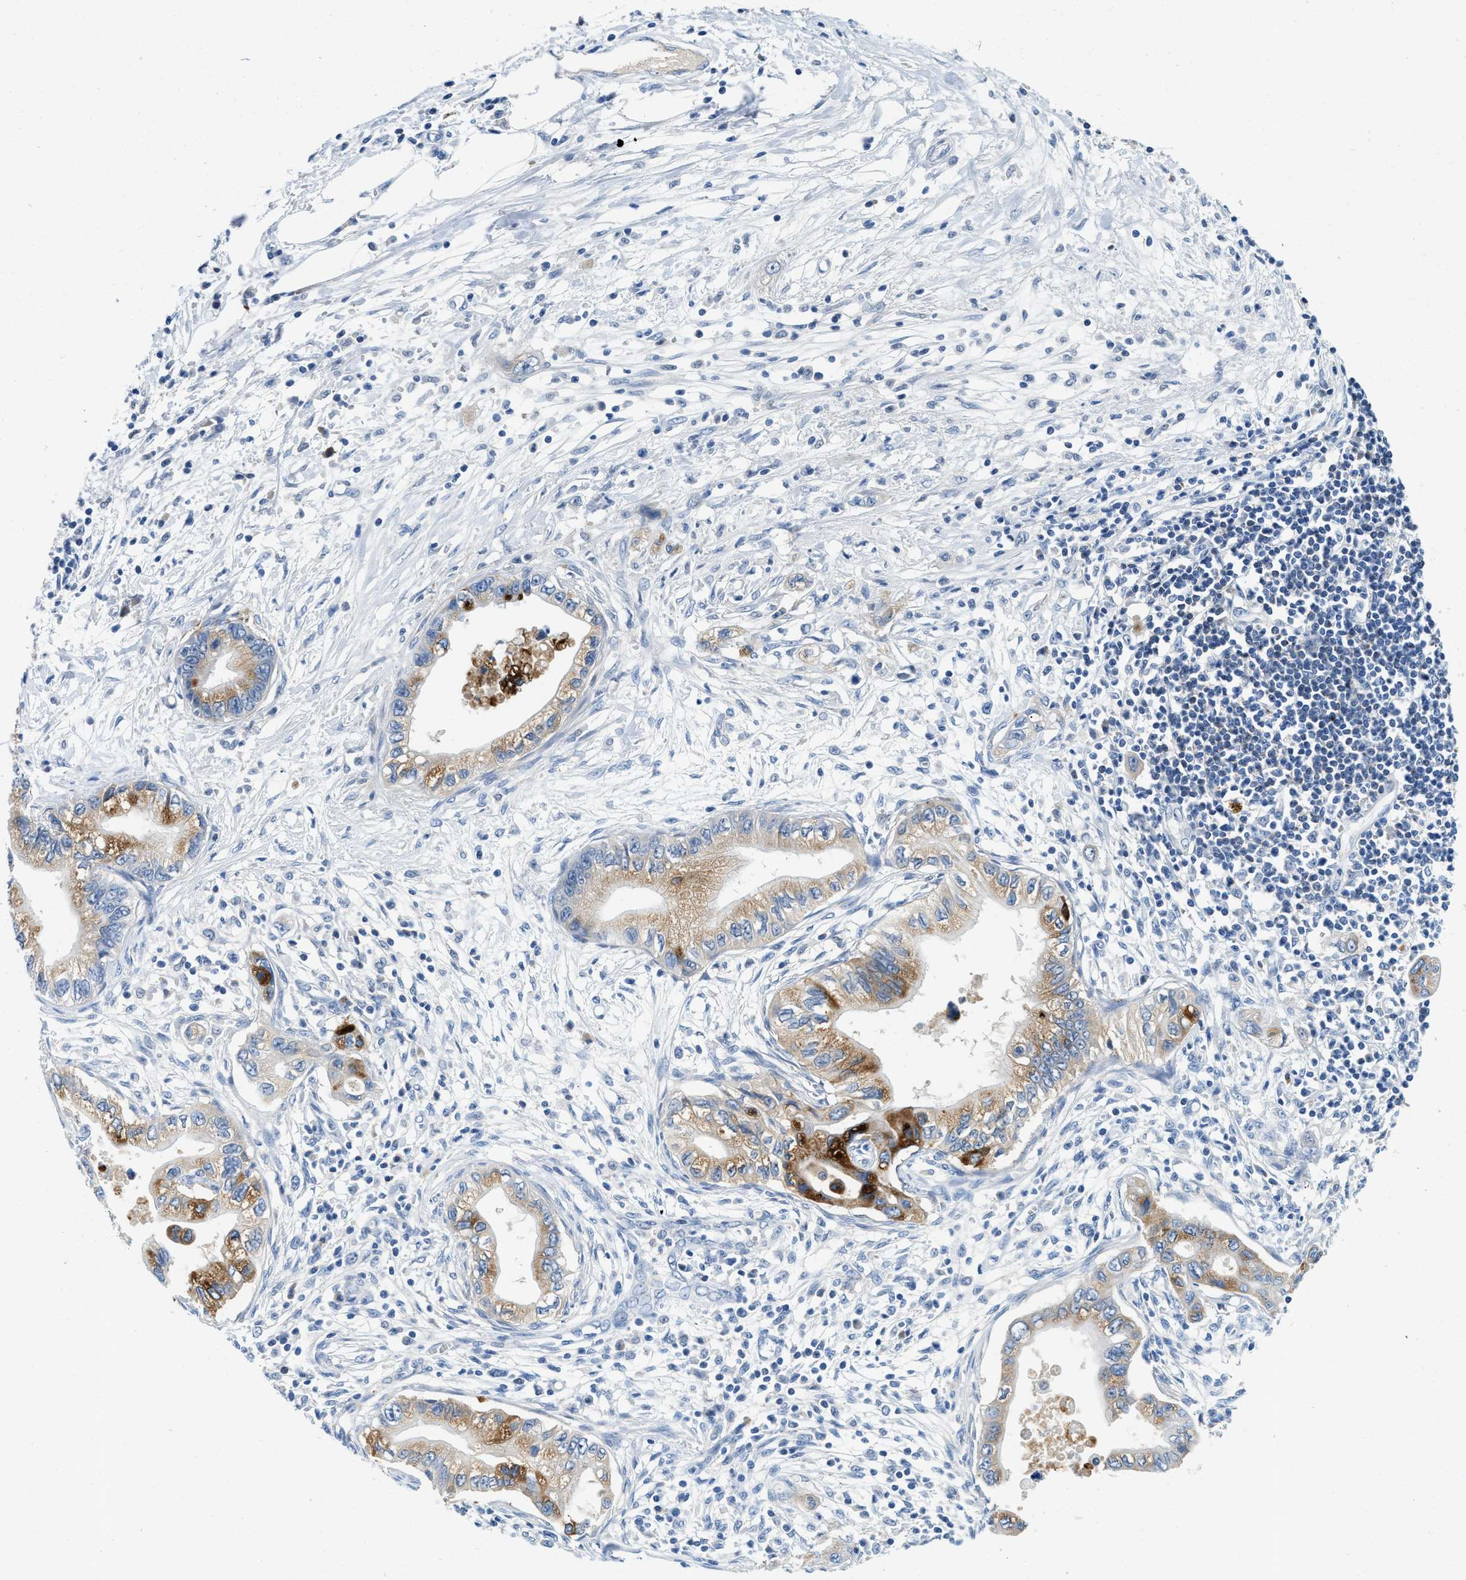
{"staining": {"intensity": "moderate", "quantity": ">75%", "location": "cytoplasmic/membranous"}, "tissue": "pancreatic cancer", "cell_type": "Tumor cells", "image_type": "cancer", "snomed": [{"axis": "morphology", "description": "Adenocarcinoma, NOS"}, {"axis": "topography", "description": "Pancreas"}], "caption": "Immunohistochemistry (IHC) (DAB) staining of pancreatic cancer reveals moderate cytoplasmic/membranous protein expression in about >75% of tumor cells.", "gene": "TSPAN3", "patient": {"sex": "male", "age": 56}}